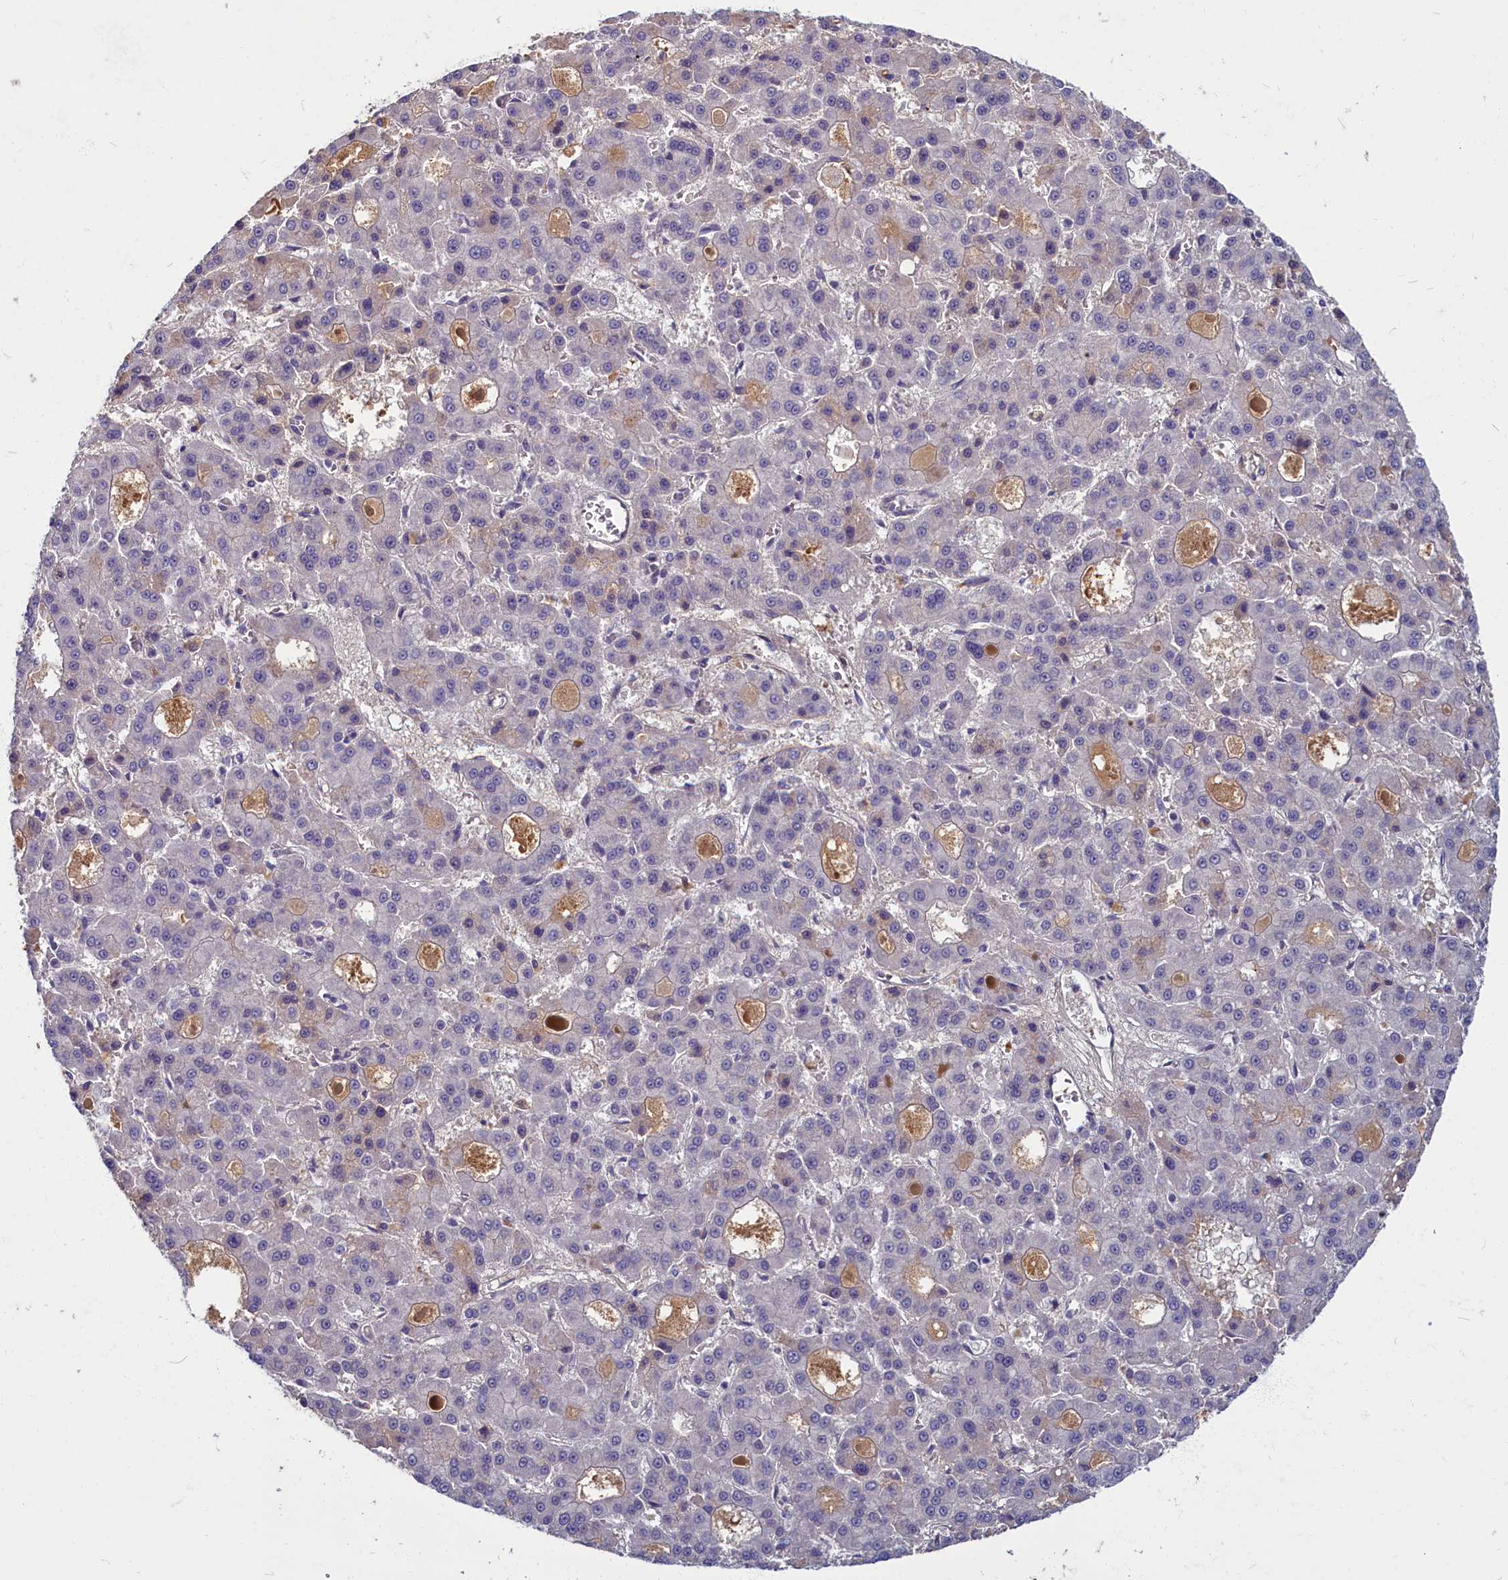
{"staining": {"intensity": "negative", "quantity": "none", "location": "none"}, "tissue": "liver cancer", "cell_type": "Tumor cells", "image_type": "cancer", "snomed": [{"axis": "morphology", "description": "Carcinoma, Hepatocellular, NOS"}, {"axis": "topography", "description": "Liver"}], "caption": "A high-resolution image shows IHC staining of liver cancer (hepatocellular carcinoma), which exhibits no significant expression in tumor cells. Brightfield microscopy of immunohistochemistry (IHC) stained with DAB (brown) and hematoxylin (blue), captured at high magnification.", "gene": "SV2C", "patient": {"sex": "male", "age": 70}}